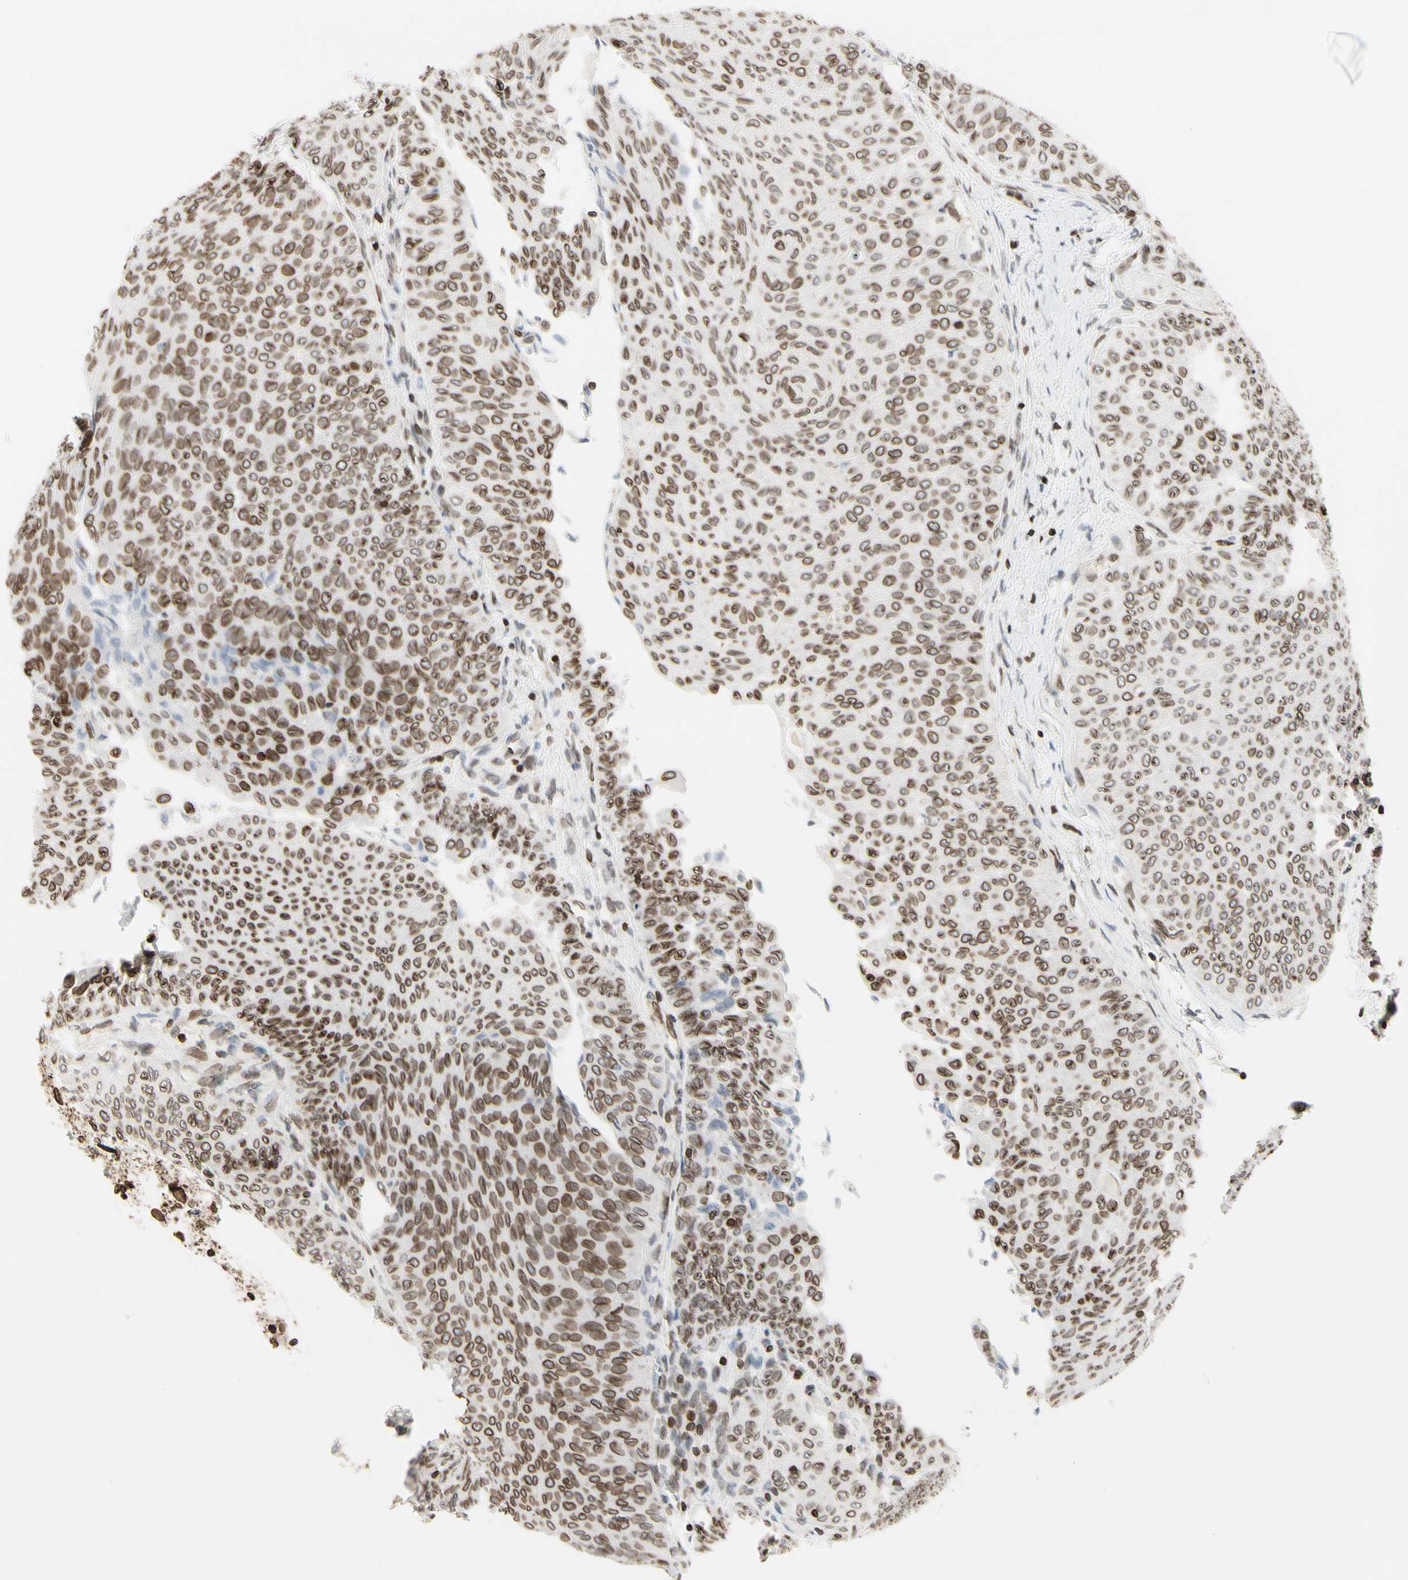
{"staining": {"intensity": "moderate", "quantity": ">75%", "location": "cytoplasmic/membranous,nuclear"}, "tissue": "urothelial cancer", "cell_type": "Tumor cells", "image_type": "cancer", "snomed": [{"axis": "morphology", "description": "Urothelial carcinoma, Low grade"}, {"axis": "topography", "description": "Urinary bladder"}], "caption": "The image exhibits a brown stain indicating the presence of a protein in the cytoplasmic/membranous and nuclear of tumor cells in urothelial cancer.", "gene": "TMPO", "patient": {"sex": "male", "age": 78}}